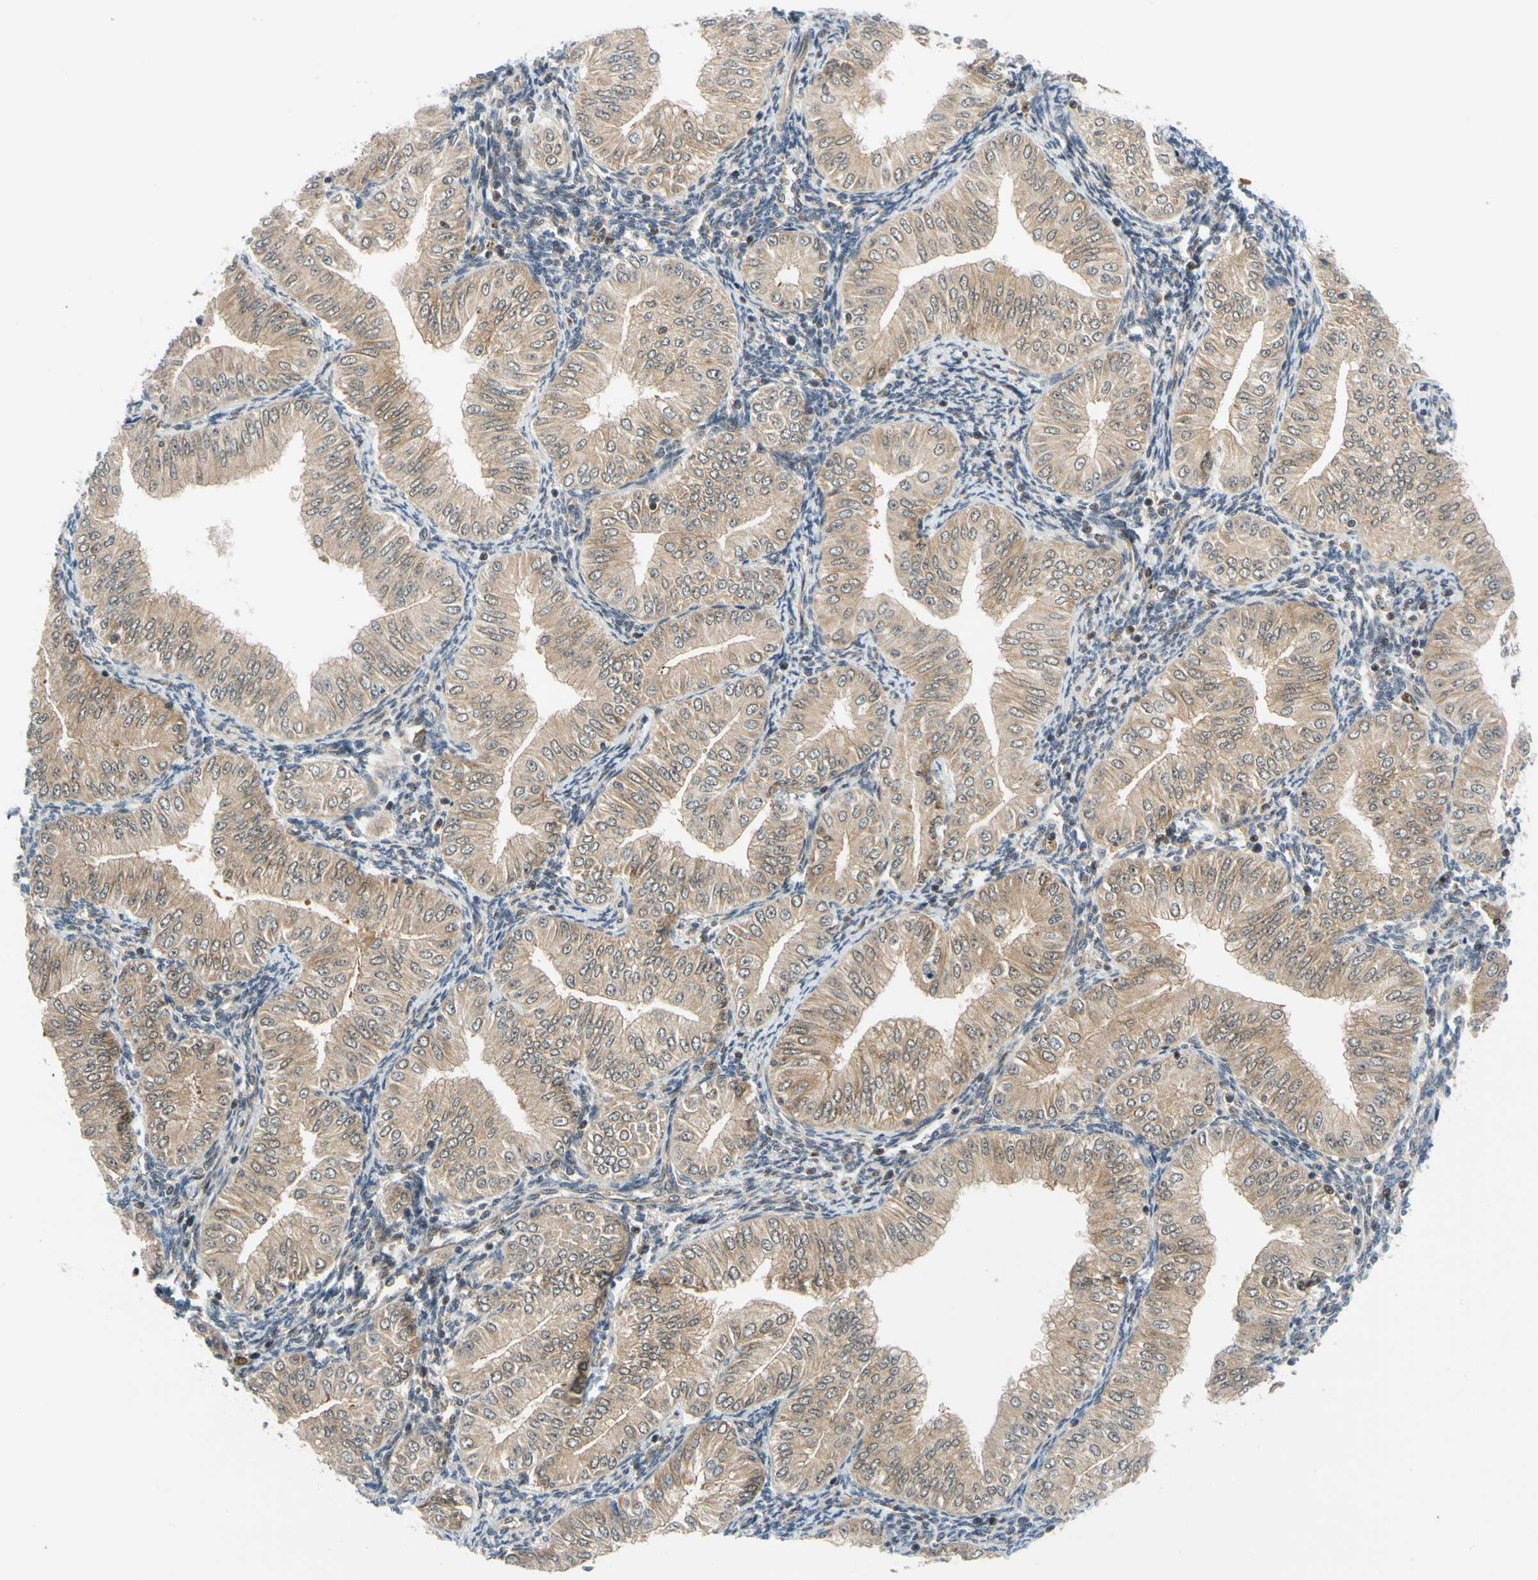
{"staining": {"intensity": "moderate", "quantity": ">75%", "location": "cytoplasmic/membranous"}, "tissue": "endometrial cancer", "cell_type": "Tumor cells", "image_type": "cancer", "snomed": [{"axis": "morphology", "description": "Normal tissue, NOS"}, {"axis": "morphology", "description": "Adenocarcinoma, NOS"}, {"axis": "topography", "description": "Endometrium"}], "caption": "This histopathology image shows IHC staining of endometrial cancer (adenocarcinoma), with medium moderate cytoplasmic/membranous positivity in approximately >75% of tumor cells.", "gene": "MAPK9", "patient": {"sex": "female", "age": 53}}